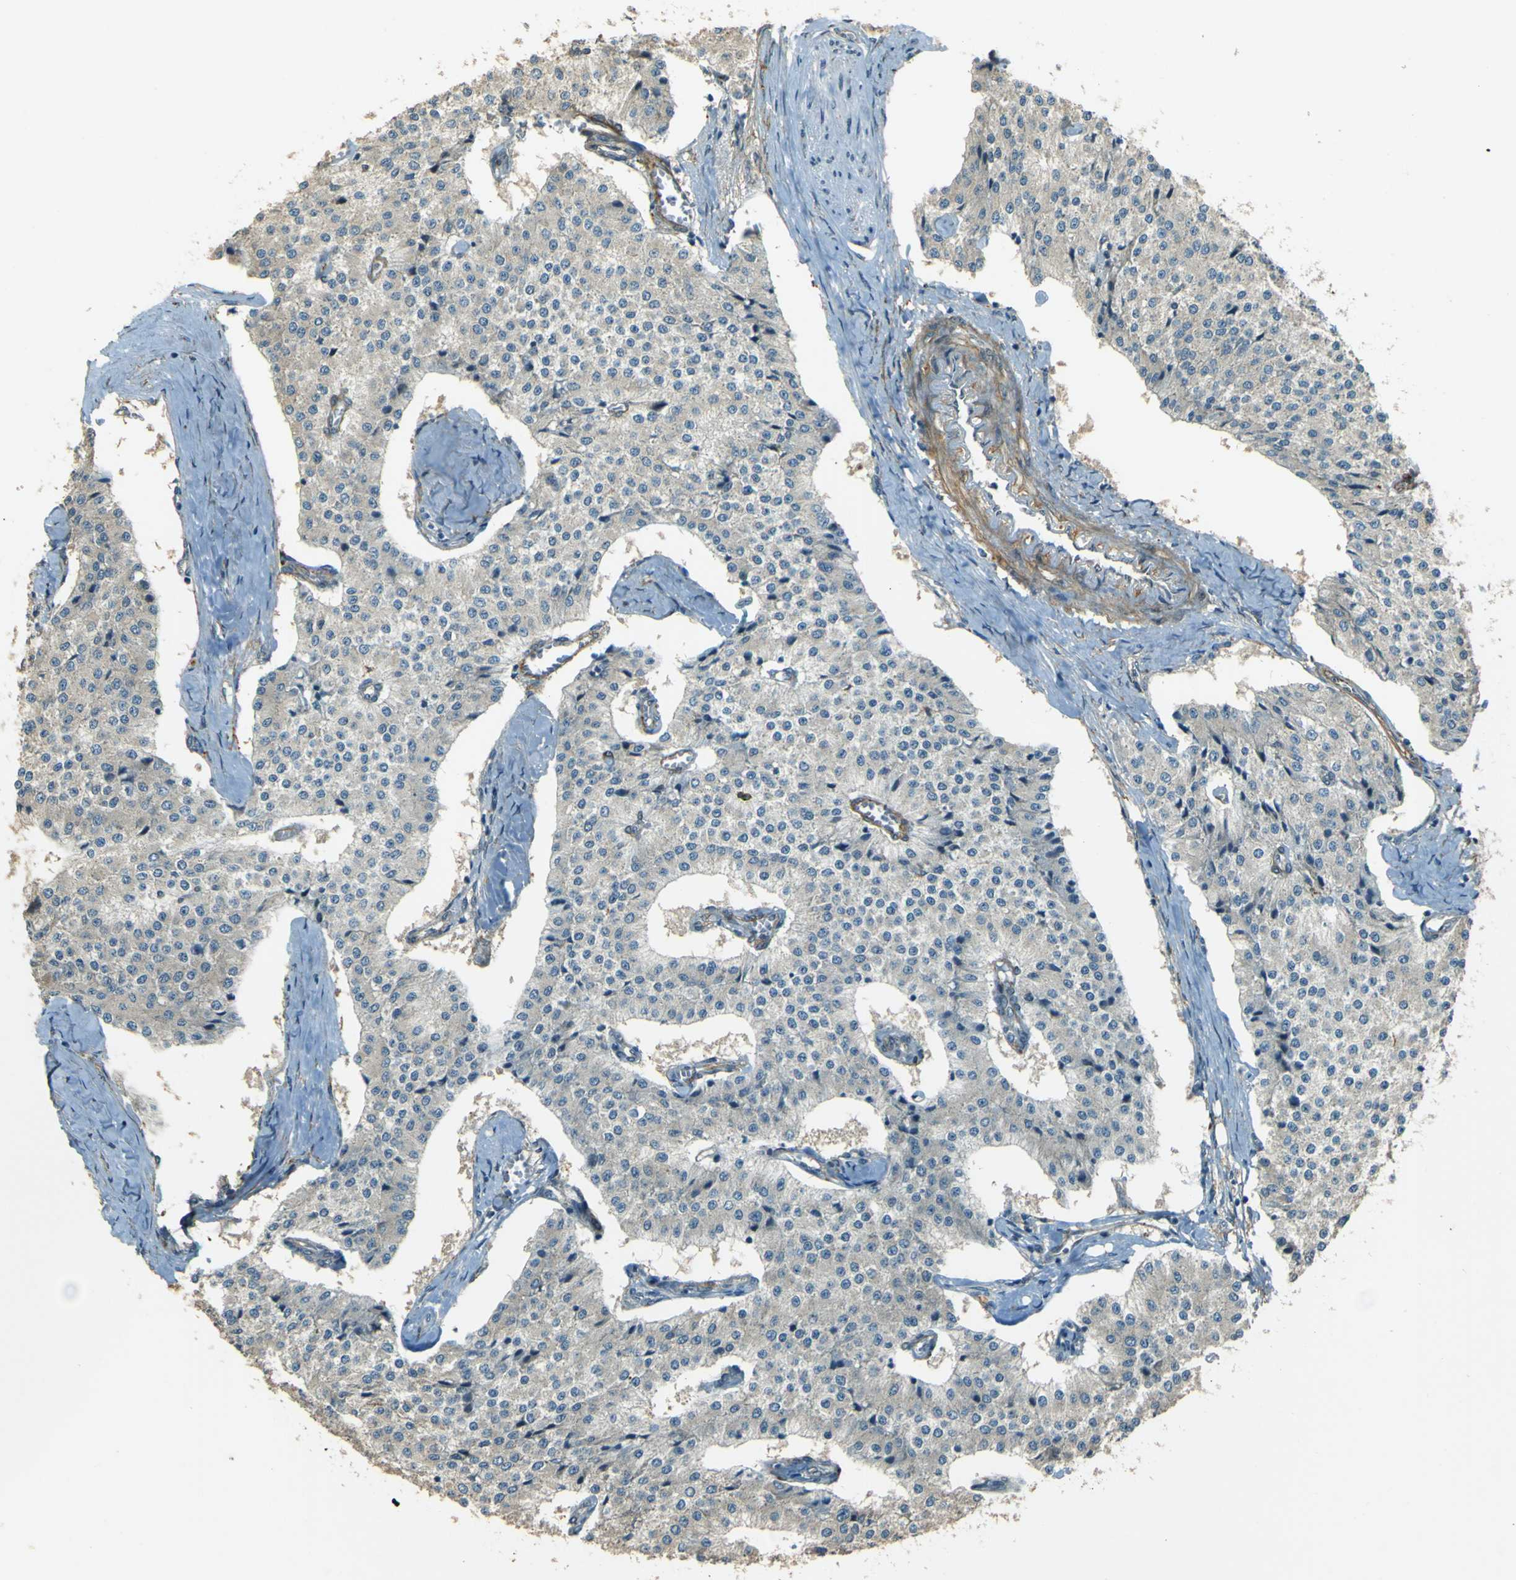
{"staining": {"intensity": "negative", "quantity": "none", "location": "none"}, "tissue": "carcinoid", "cell_type": "Tumor cells", "image_type": "cancer", "snomed": [{"axis": "morphology", "description": "Carcinoid, malignant, NOS"}, {"axis": "topography", "description": "Colon"}], "caption": "An immunohistochemistry (IHC) image of carcinoid (malignant) is shown. There is no staining in tumor cells of carcinoid (malignant). (IHC, brightfield microscopy, high magnification).", "gene": "NEXN", "patient": {"sex": "female", "age": 52}}